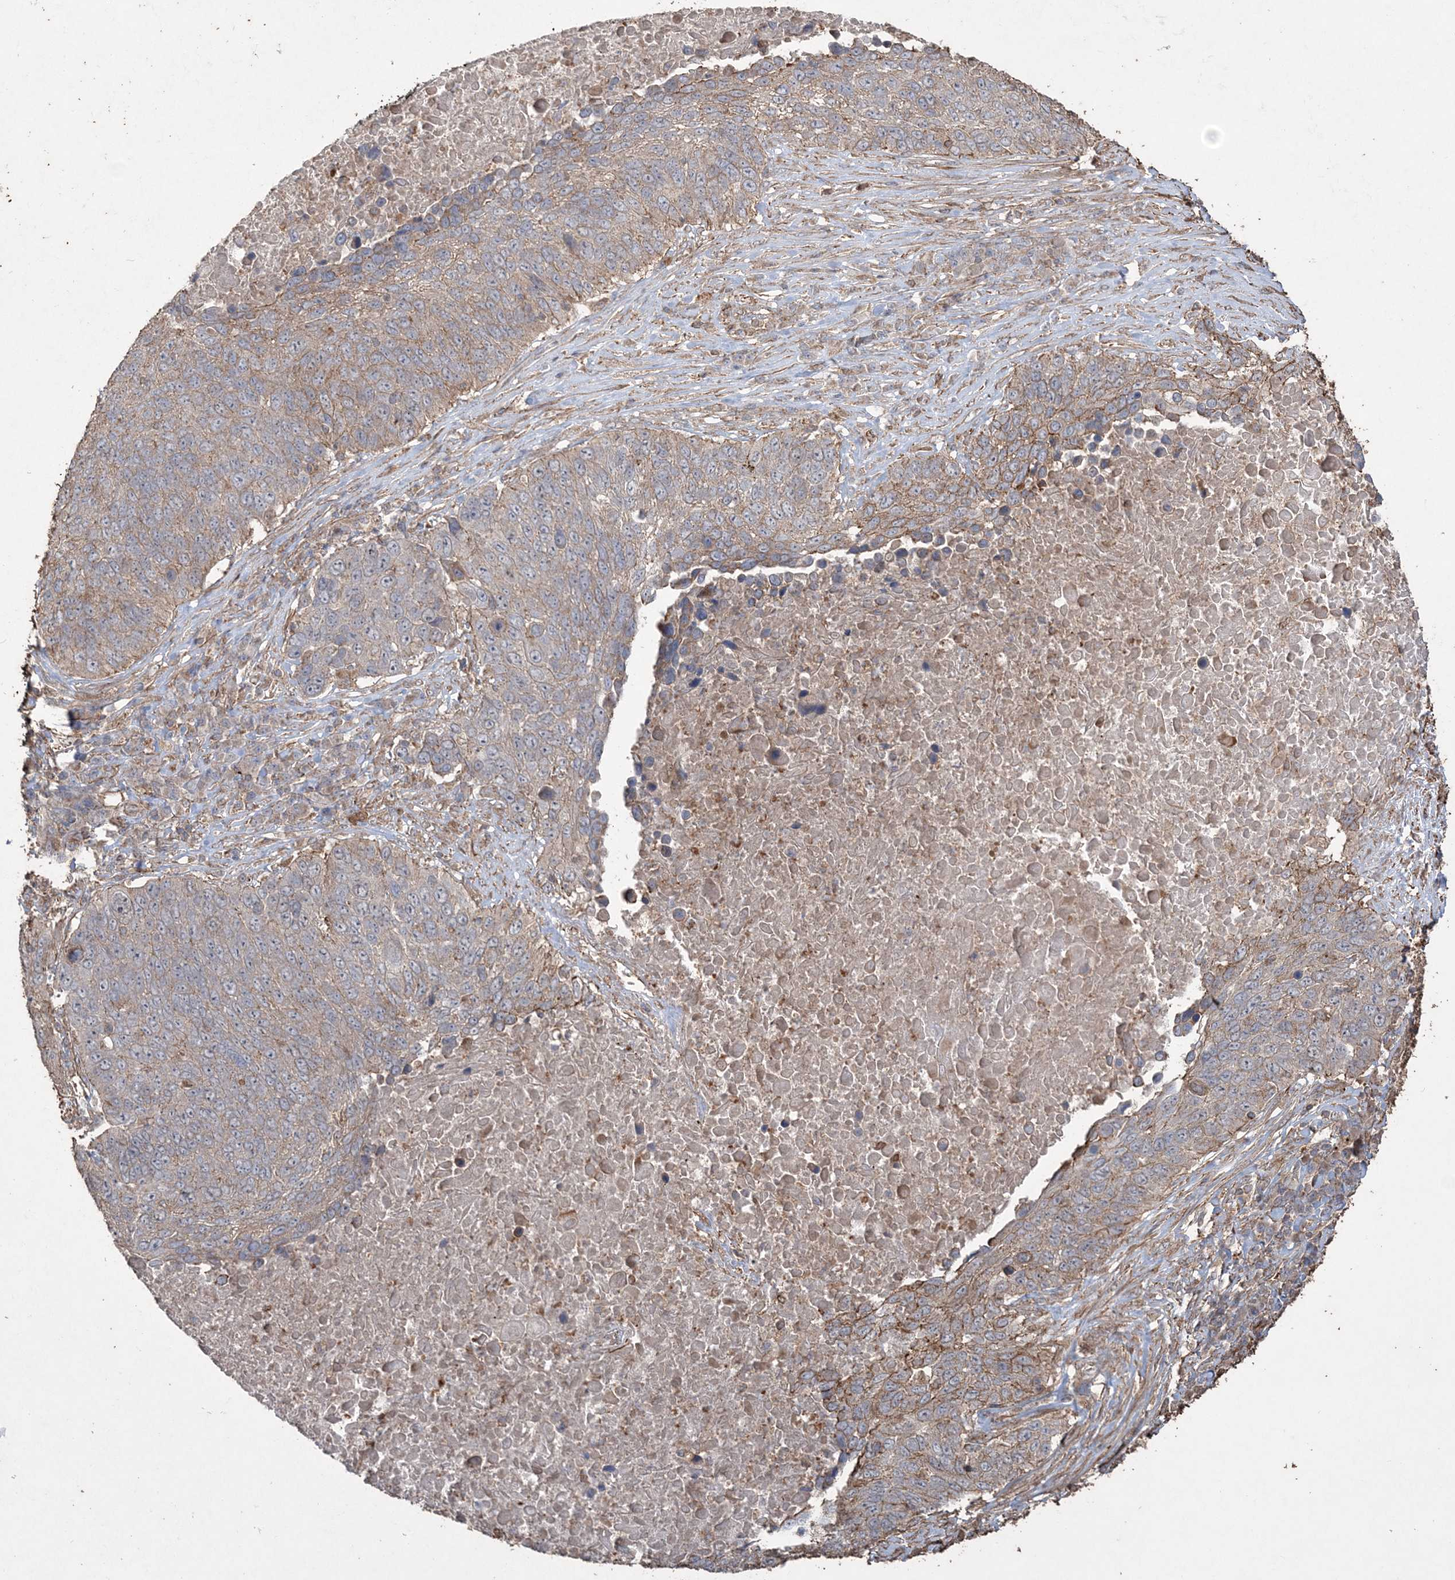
{"staining": {"intensity": "moderate", "quantity": "25%-75%", "location": "cytoplasmic/membranous"}, "tissue": "lung cancer", "cell_type": "Tumor cells", "image_type": "cancer", "snomed": [{"axis": "morphology", "description": "Squamous cell carcinoma, NOS"}, {"axis": "topography", "description": "Lung"}], "caption": "An image of human lung squamous cell carcinoma stained for a protein displays moderate cytoplasmic/membranous brown staining in tumor cells.", "gene": "TTC7A", "patient": {"sex": "male", "age": 66}}